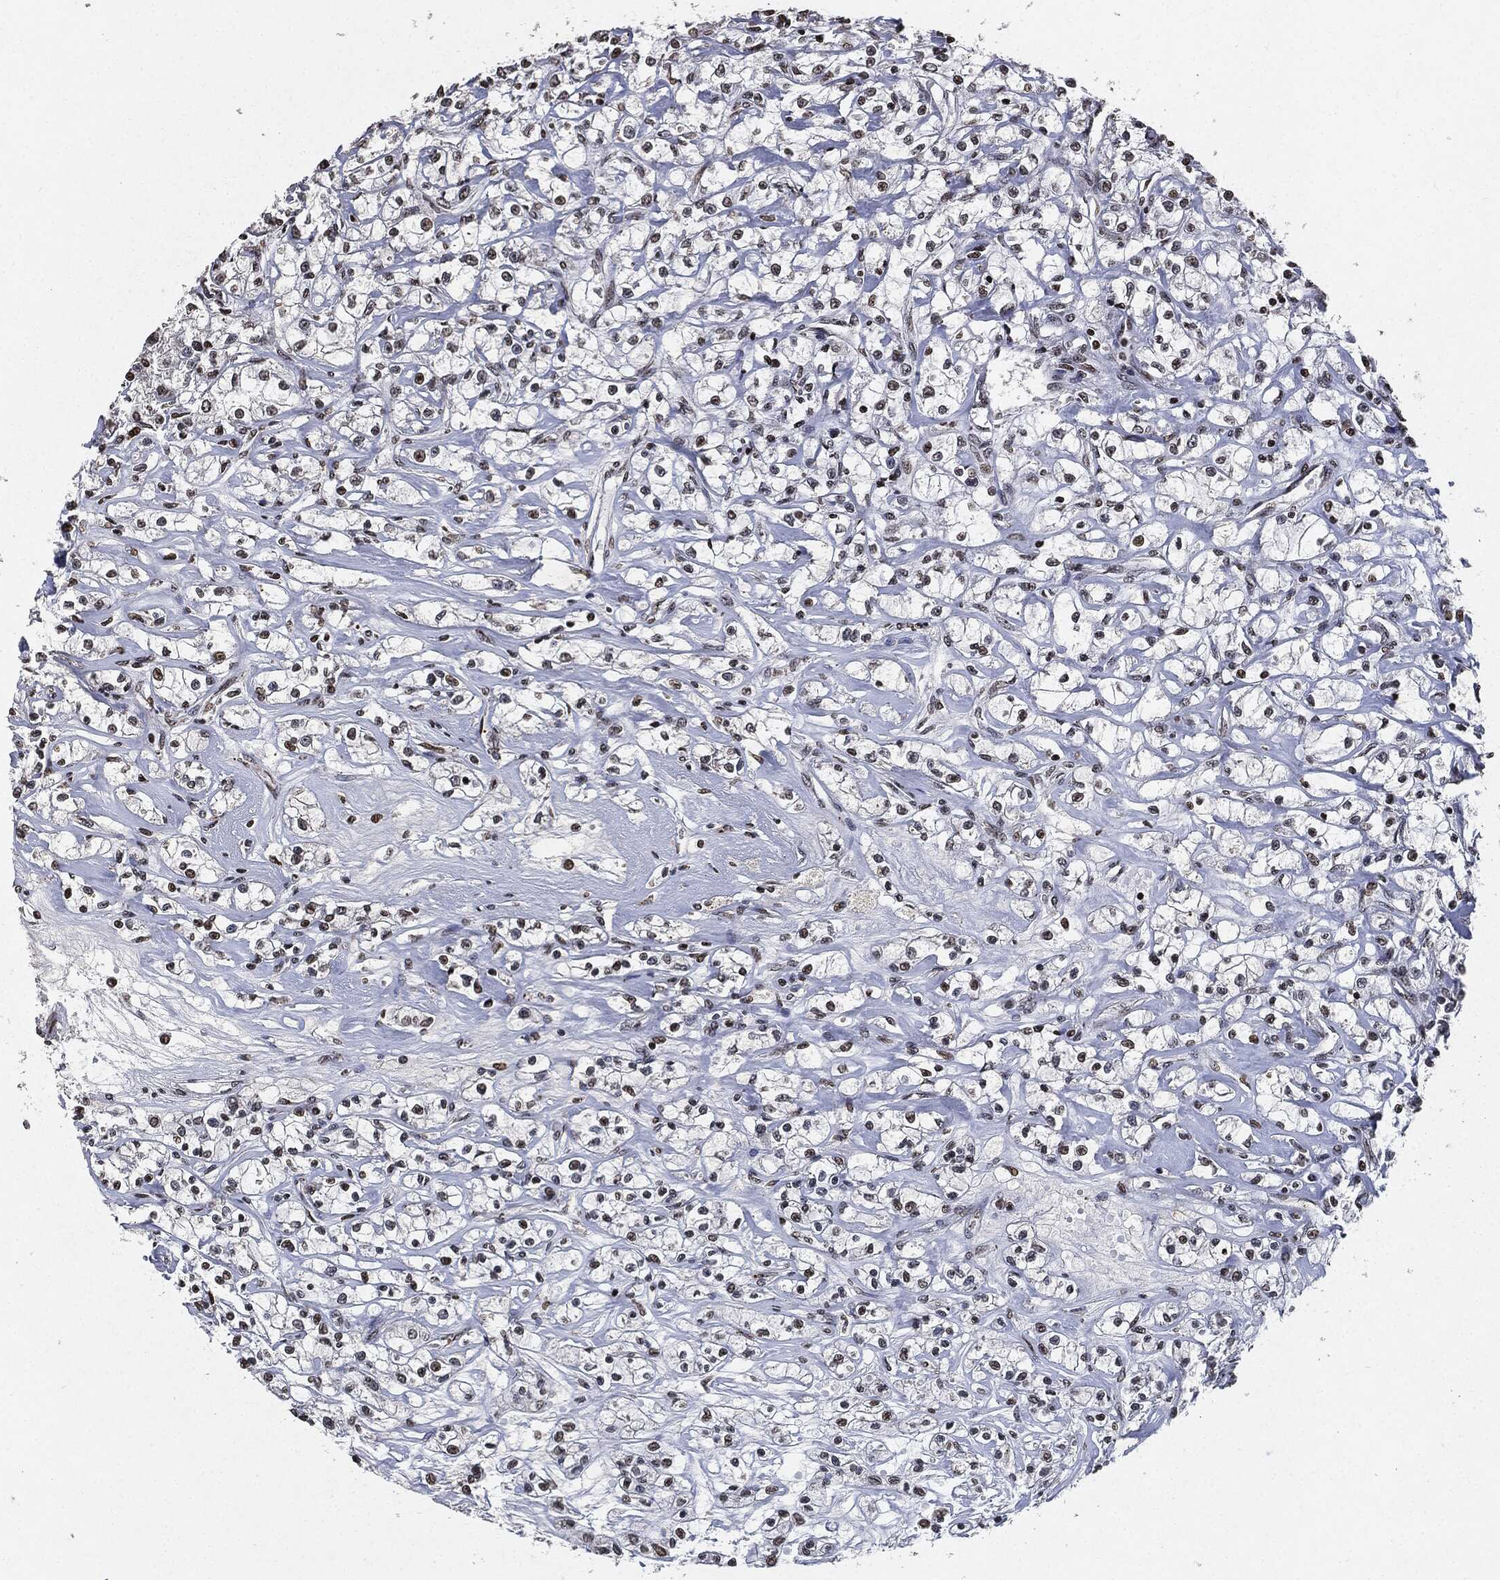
{"staining": {"intensity": "moderate", "quantity": "<25%", "location": "nuclear"}, "tissue": "renal cancer", "cell_type": "Tumor cells", "image_type": "cancer", "snomed": [{"axis": "morphology", "description": "Adenocarcinoma, NOS"}, {"axis": "topography", "description": "Kidney"}], "caption": "A low amount of moderate nuclear positivity is present in approximately <25% of tumor cells in renal adenocarcinoma tissue. (Brightfield microscopy of DAB IHC at high magnification).", "gene": "JUN", "patient": {"sex": "female", "age": 59}}